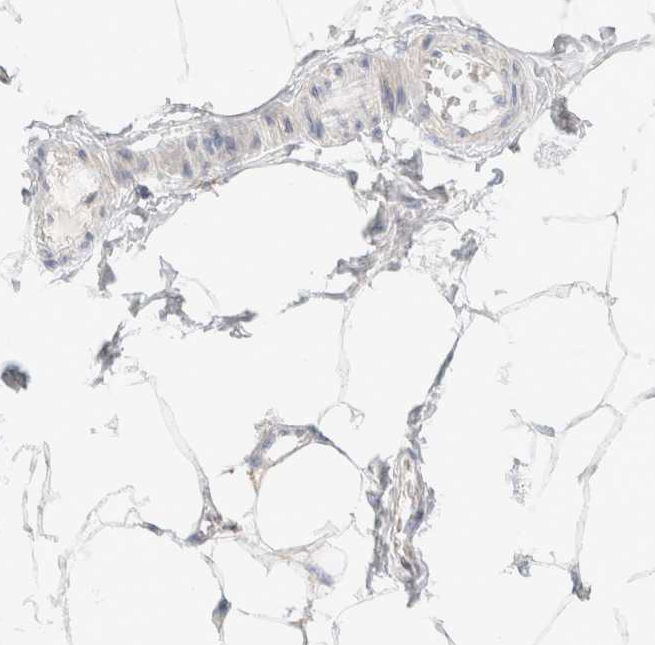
{"staining": {"intensity": "negative", "quantity": "none", "location": "none"}, "tissue": "adipose tissue", "cell_type": "Adipocytes", "image_type": "normal", "snomed": [{"axis": "morphology", "description": "Normal tissue, NOS"}, {"axis": "morphology", "description": "Adenocarcinoma, NOS"}, {"axis": "topography", "description": "Colon"}, {"axis": "topography", "description": "Peripheral nerve tissue"}], "caption": "Image shows no significant protein positivity in adipocytes of normal adipose tissue.", "gene": "HDHD3", "patient": {"sex": "male", "age": 14}}